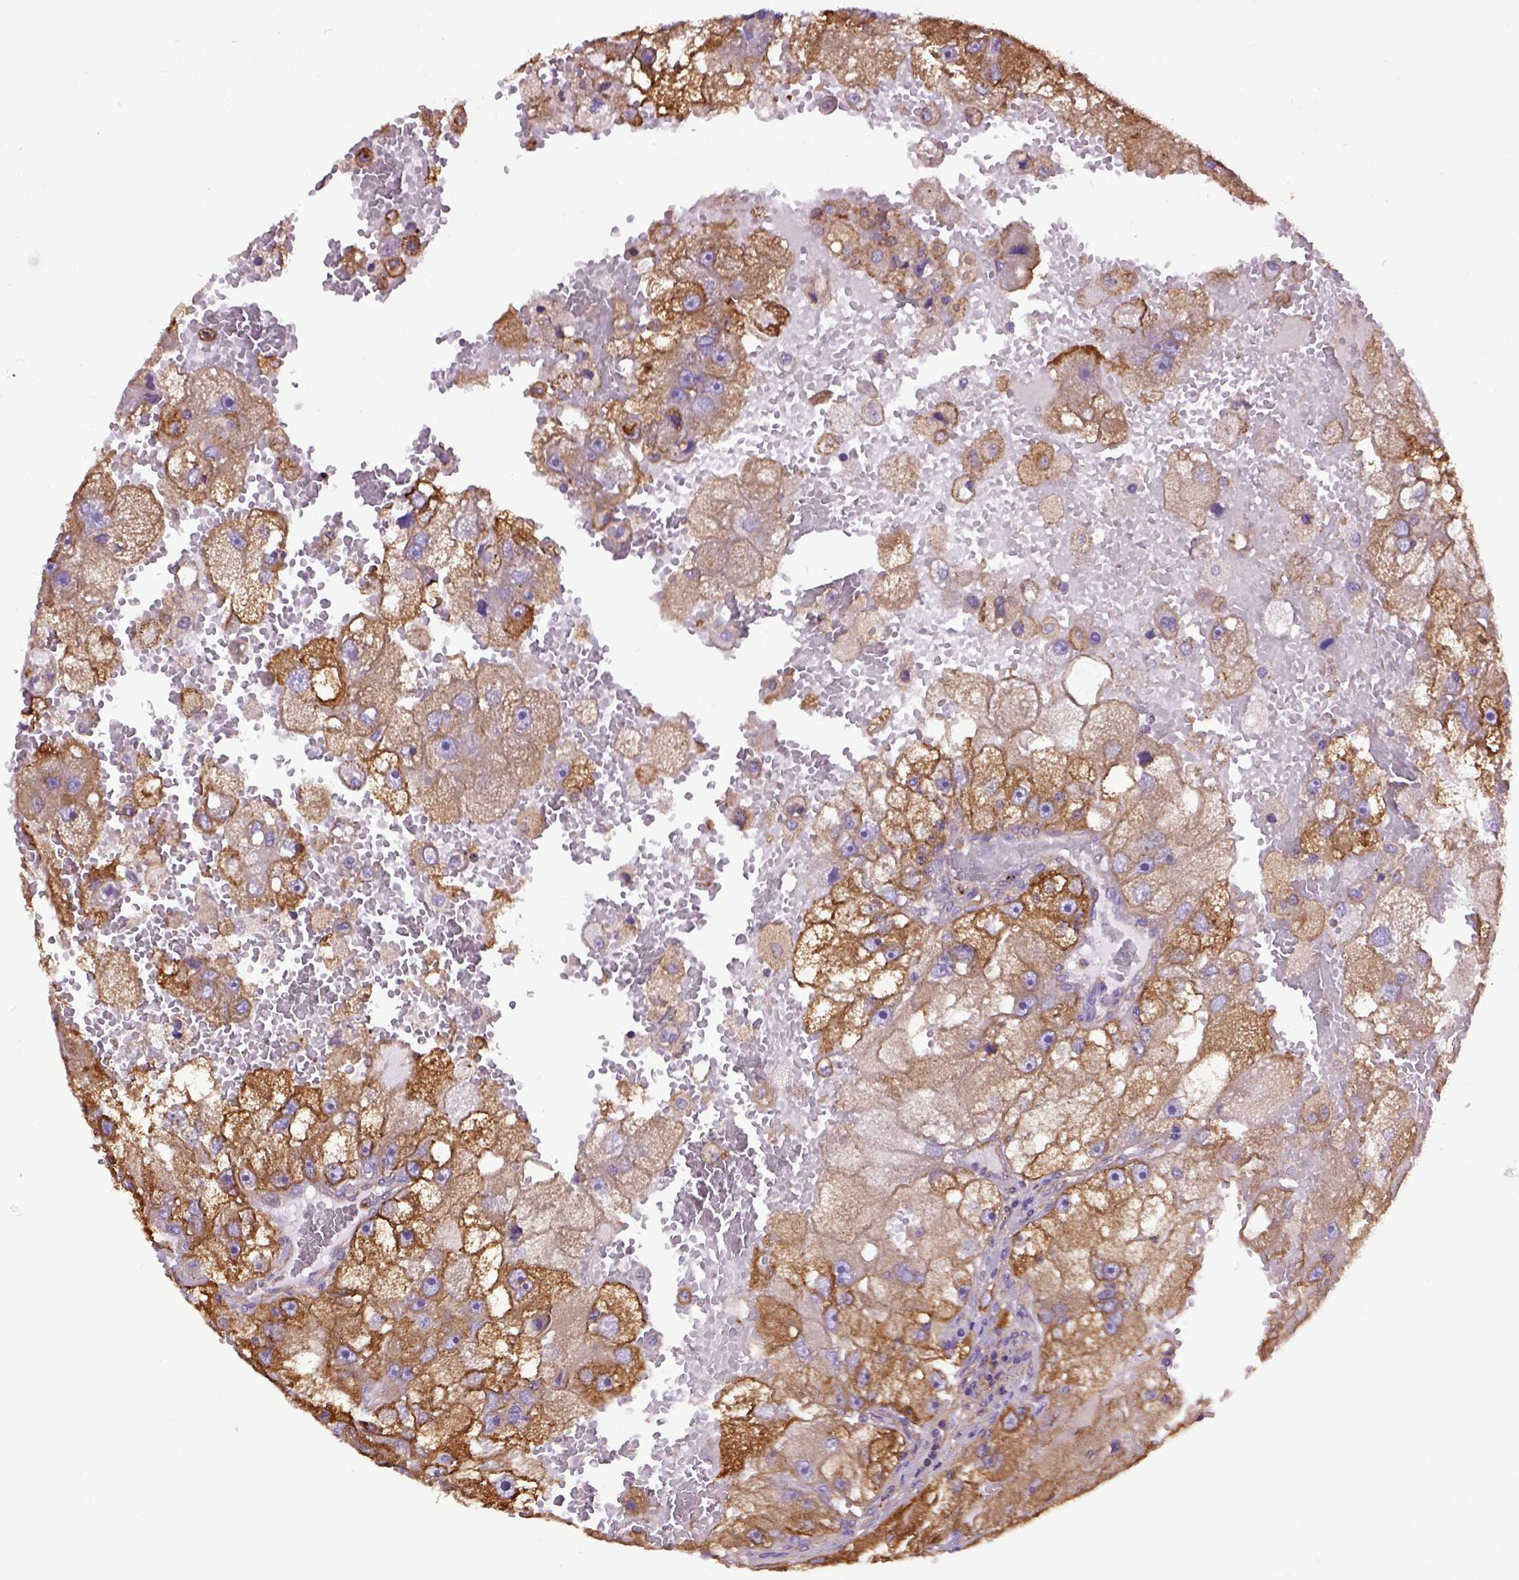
{"staining": {"intensity": "moderate", "quantity": ">75%", "location": "cytoplasmic/membranous"}, "tissue": "renal cancer", "cell_type": "Tumor cells", "image_type": "cancer", "snomed": [{"axis": "morphology", "description": "Adenocarcinoma, NOS"}, {"axis": "topography", "description": "Kidney"}], "caption": "High-power microscopy captured an immunohistochemistry (IHC) image of adenocarcinoma (renal), revealing moderate cytoplasmic/membranous expression in about >75% of tumor cells.", "gene": "MVP", "patient": {"sex": "male", "age": 63}}